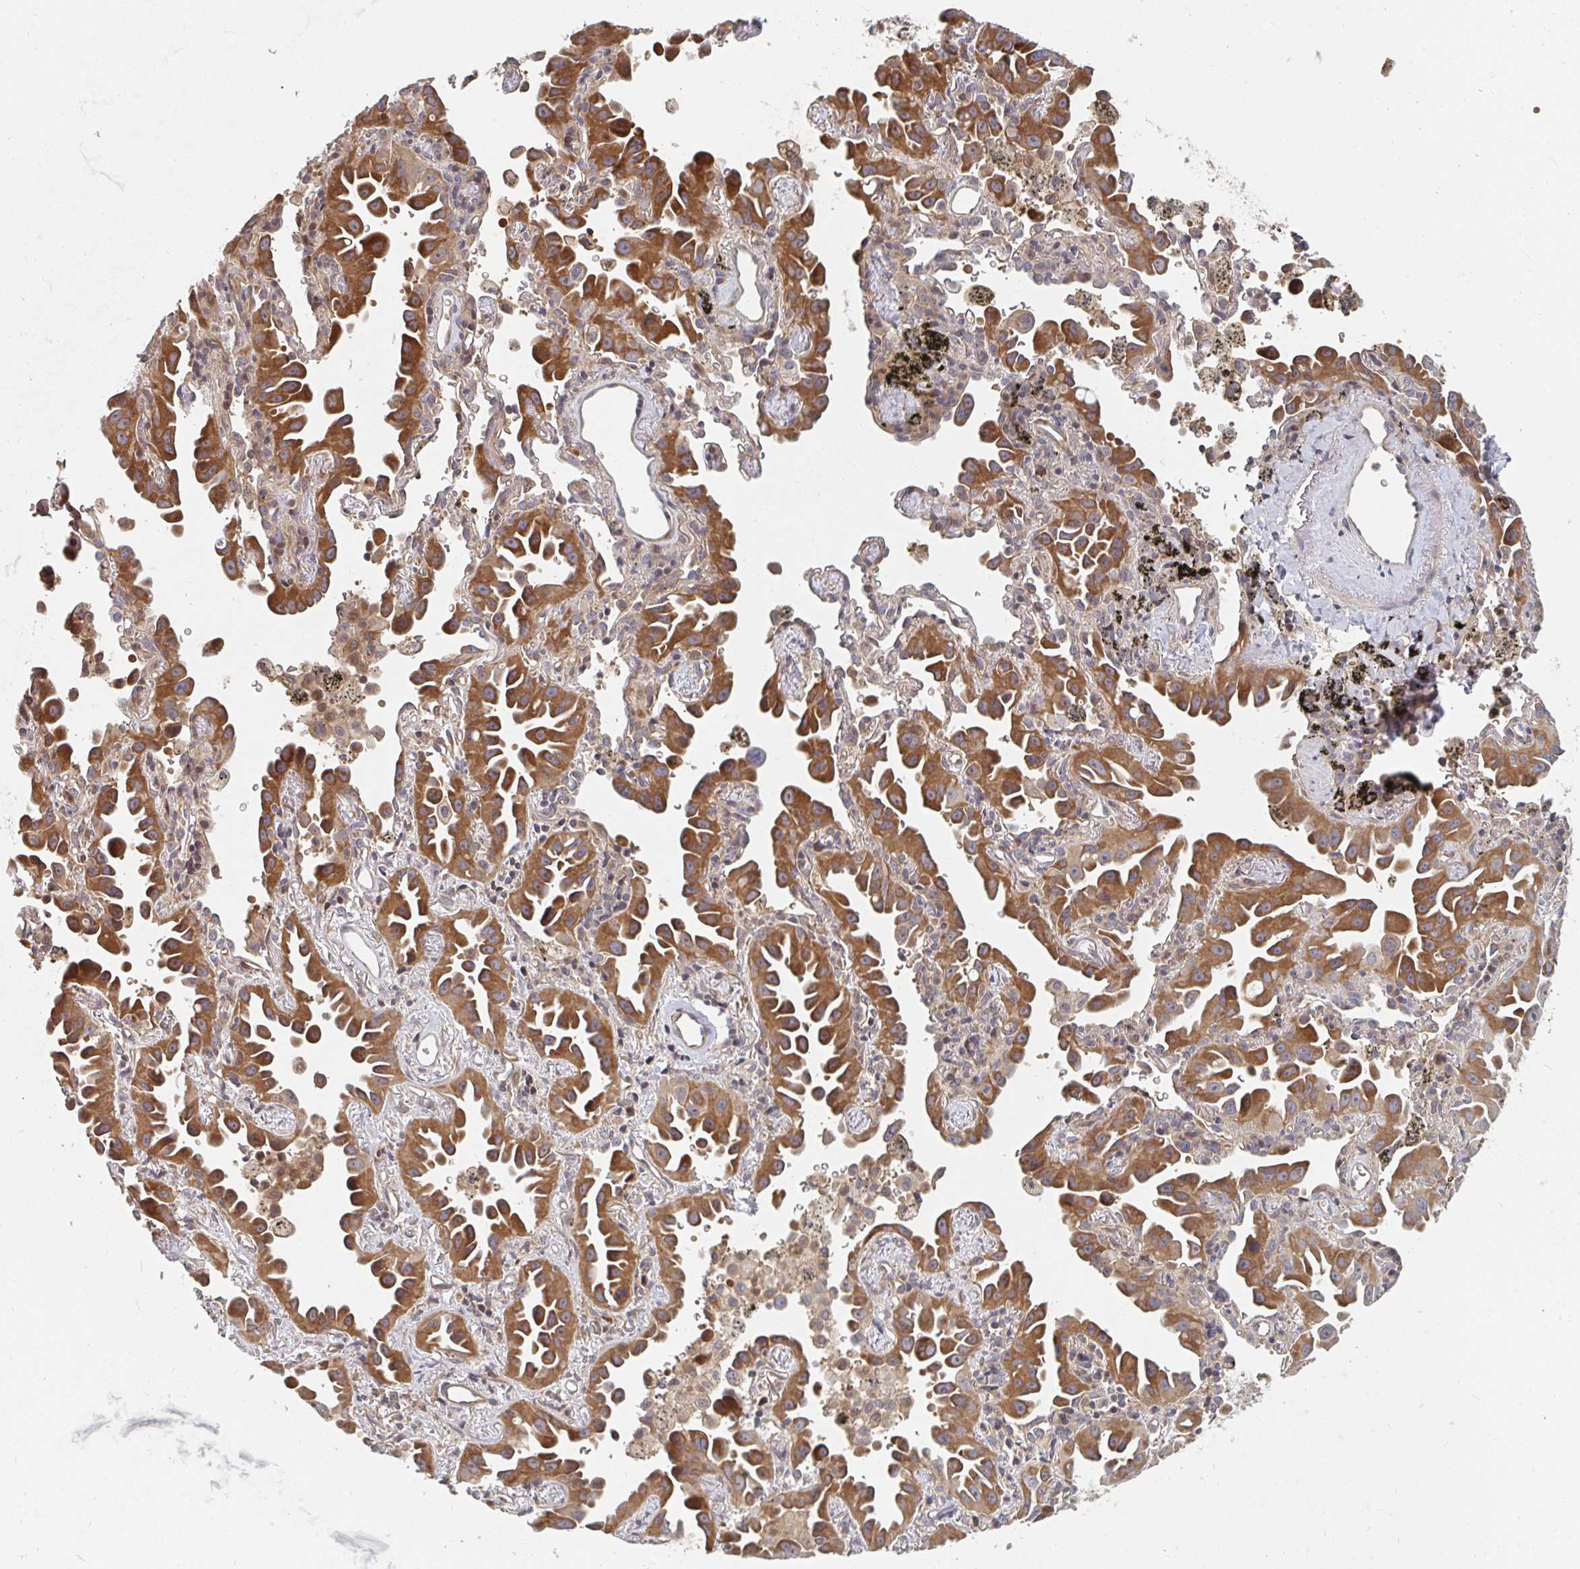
{"staining": {"intensity": "strong", "quantity": ">75%", "location": "cytoplasmic/membranous"}, "tissue": "lung cancer", "cell_type": "Tumor cells", "image_type": "cancer", "snomed": [{"axis": "morphology", "description": "Adenocarcinoma, NOS"}, {"axis": "topography", "description": "Lung"}], "caption": "Tumor cells demonstrate strong cytoplasmic/membranous staining in approximately >75% of cells in lung cancer.", "gene": "PTEN", "patient": {"sex": "male", "age": 68}}